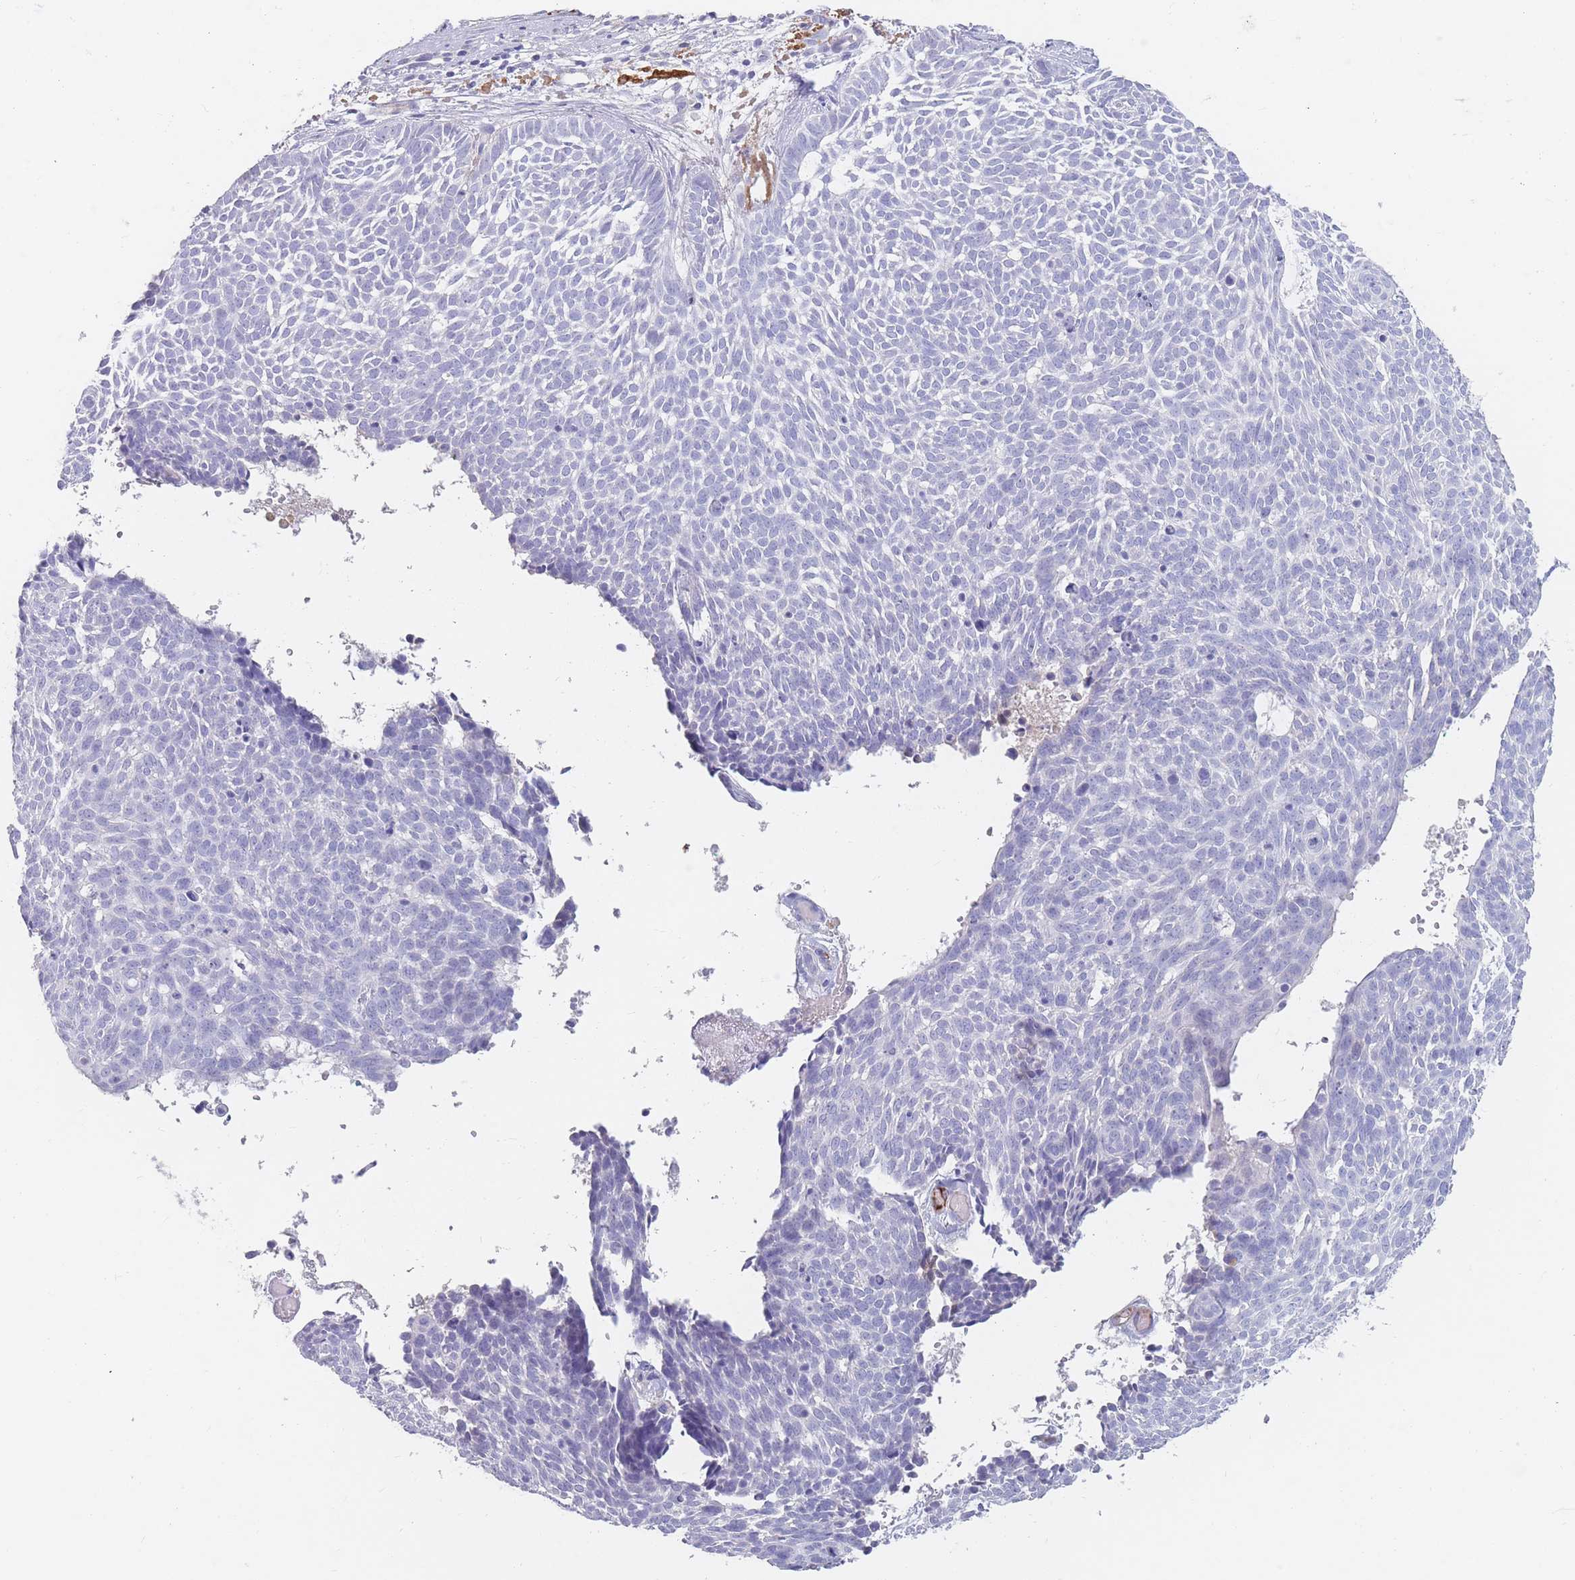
{"staining": {"intensity": "negative", "quantity": "none", "location": "none"}, "tissue": "skin cancer", "cell_type": "Tumor cells", "image_type": "cancer", "snomed": [{"axis": "morphology", "description": "Basal cell carcinoma"}, {"axis": "topography", "description": "Skin"}], "caption": "Protein analysis of basal cell carcinoma (skin) shows no significant positivity in tumor cells.", "gene": "PRG4", "patient": {"sex": "male", "age": 61}}